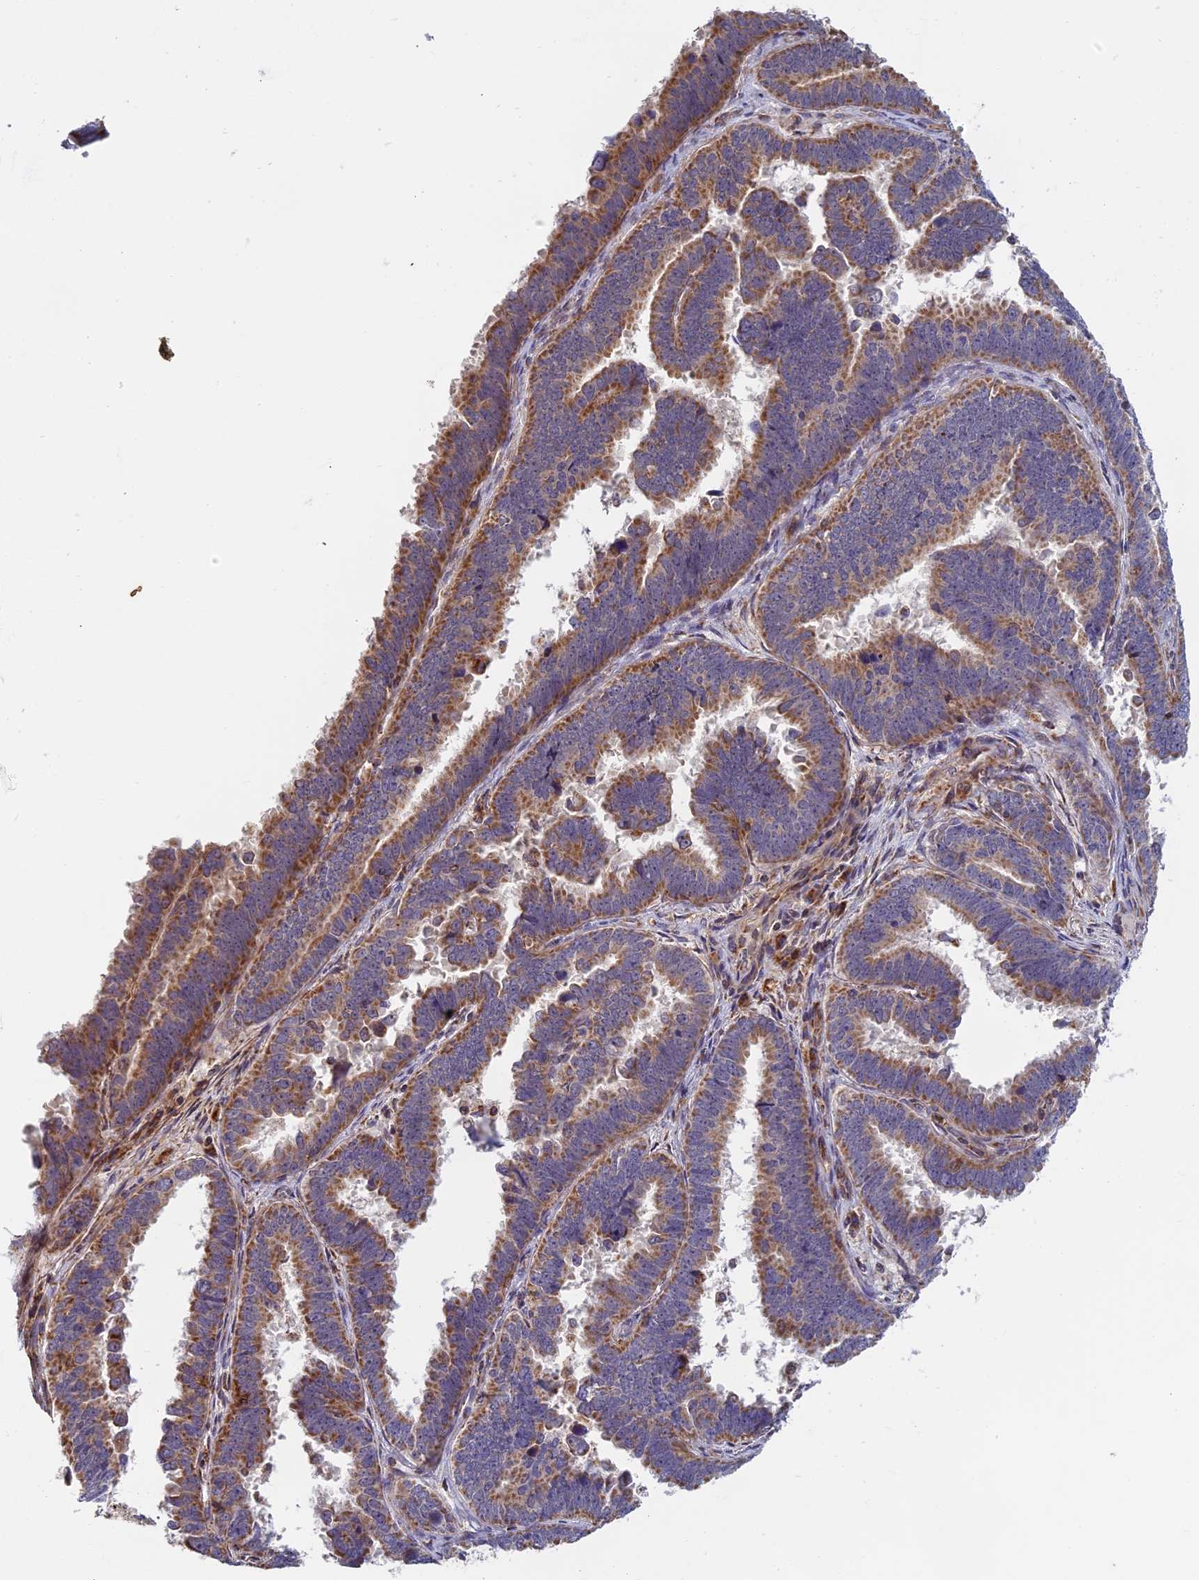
{"staining": {"intensity": "moderate", "quantity": ">75%", "location": "cytoplasmic/membranous"}, "tissue": "endometrial cancer", "cell_type": "Tumor cells", "image_type": "cancer", "snomed": [{"axis": "morphology", "description": "Adenocarcinoma, NOS"}, {"axis": "topography", "description": "Endometrium"}], "caption": "Immunohistochemistry image of neoplastic tissue: endometrial adenocarcinoma stained using immunohistochemistry demonstrates medium levels of moderate protein expression localized specifically in the cytoplasmic/membranous of tumor cells, appearing as a cytoplasmic/membranous brown color.", "gene": "EDAR", "patient": {"sex": "female", "age": 75}}